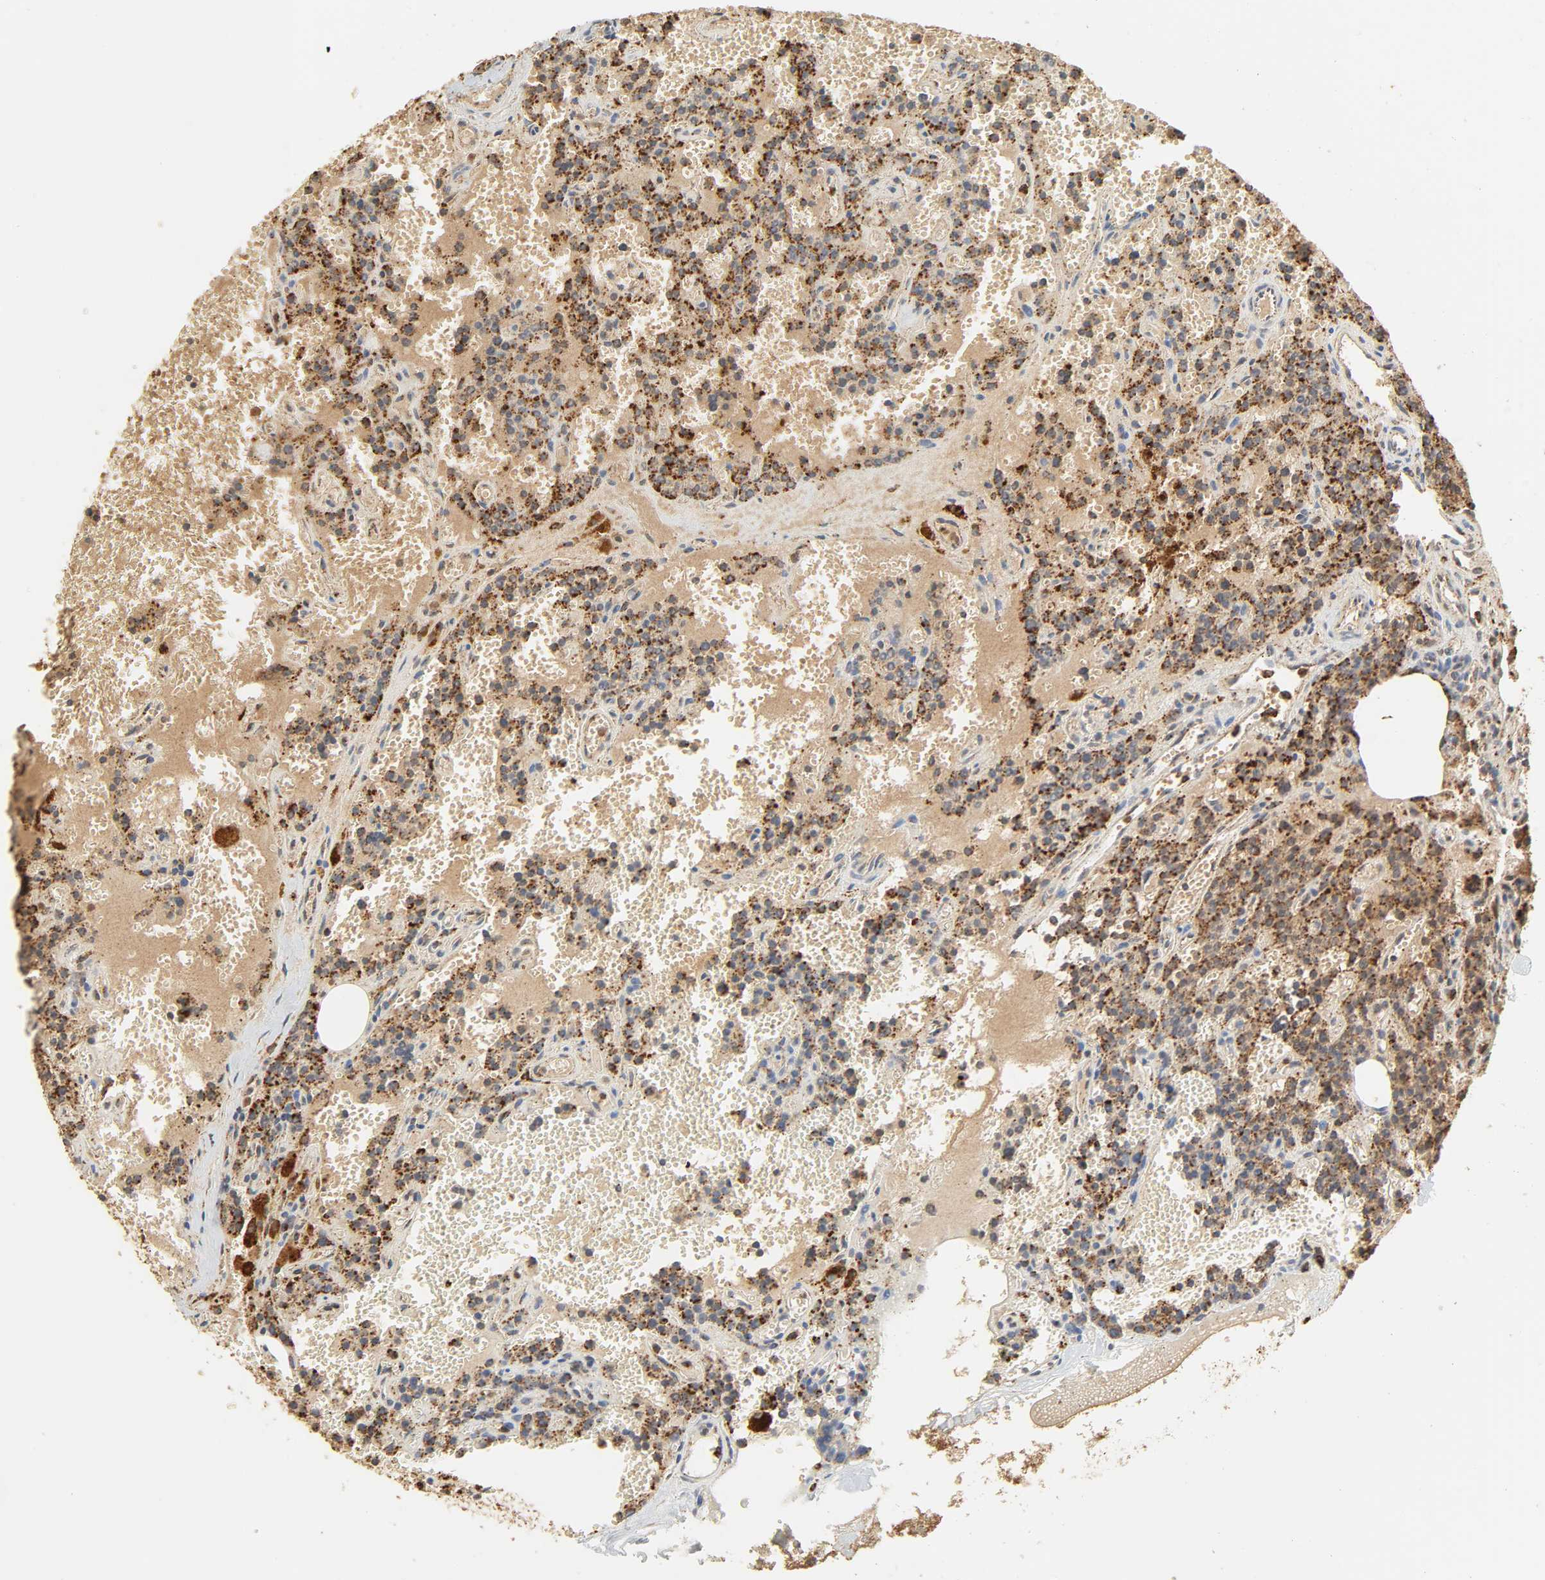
{"staining": {"intensity": "strong", "quantity": ">75%", "location": "cytoplasmic/membranous"}, "tissue": "parathyroid gland", "cell_type": "Glandular cells", "image_type": "normal", "snomed": [{"axis": "morphology", "description": "Normal tissue, NOS"}, {"axis": "topography", "description": "Parathyroid gland"}], "caption": "A brown stain labels strong cytoplasmic/membranous staining of a protein in glandular cells of benign human parathyroid gland. (IHC, brightfield microscopy, high magnification).", "gene": "PSAP", "patient": {"sex": "male", "age": 25}}